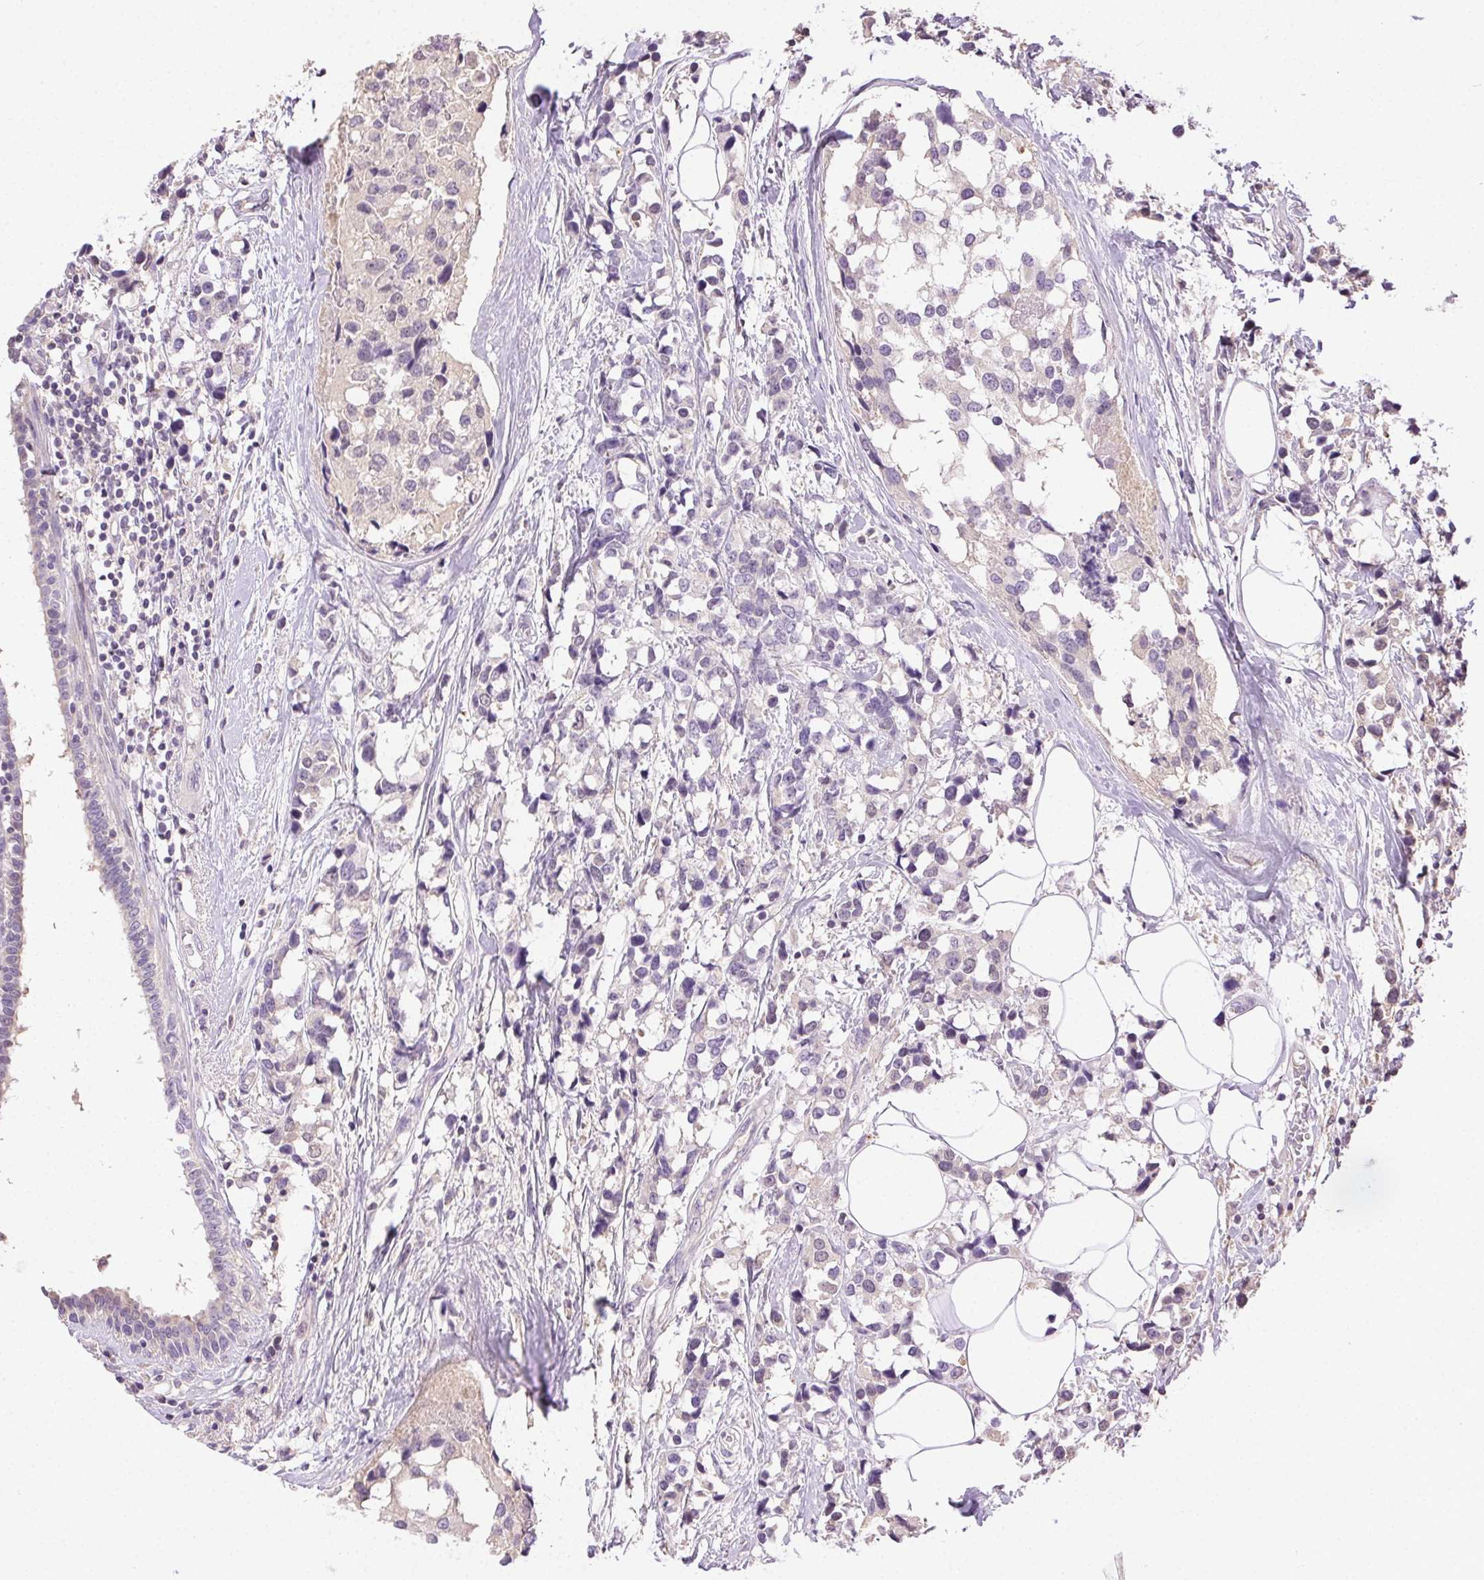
{"staining": {"intensity": "negative", "quantity": "none", "location": "none"}, "tissue": "breast cancer", "cell_type": "Tumor cells", "image_type": "cancer", "snomed": [{"axis": "morphology", "description": "Lobular carcinoma"}, {"axis": "topography", "description": "Breast"}], "caption": "This histopathology image is of breast lobular carcinoma stained with IHC to label a protein in brown with the nuclei are counter-stained blue. There is no positivity in tumor cells. (DAB IHC with hematoxylin counter stain).", "gene": "BPIFB2", "patient": {"sex": "female", "age": 59}}